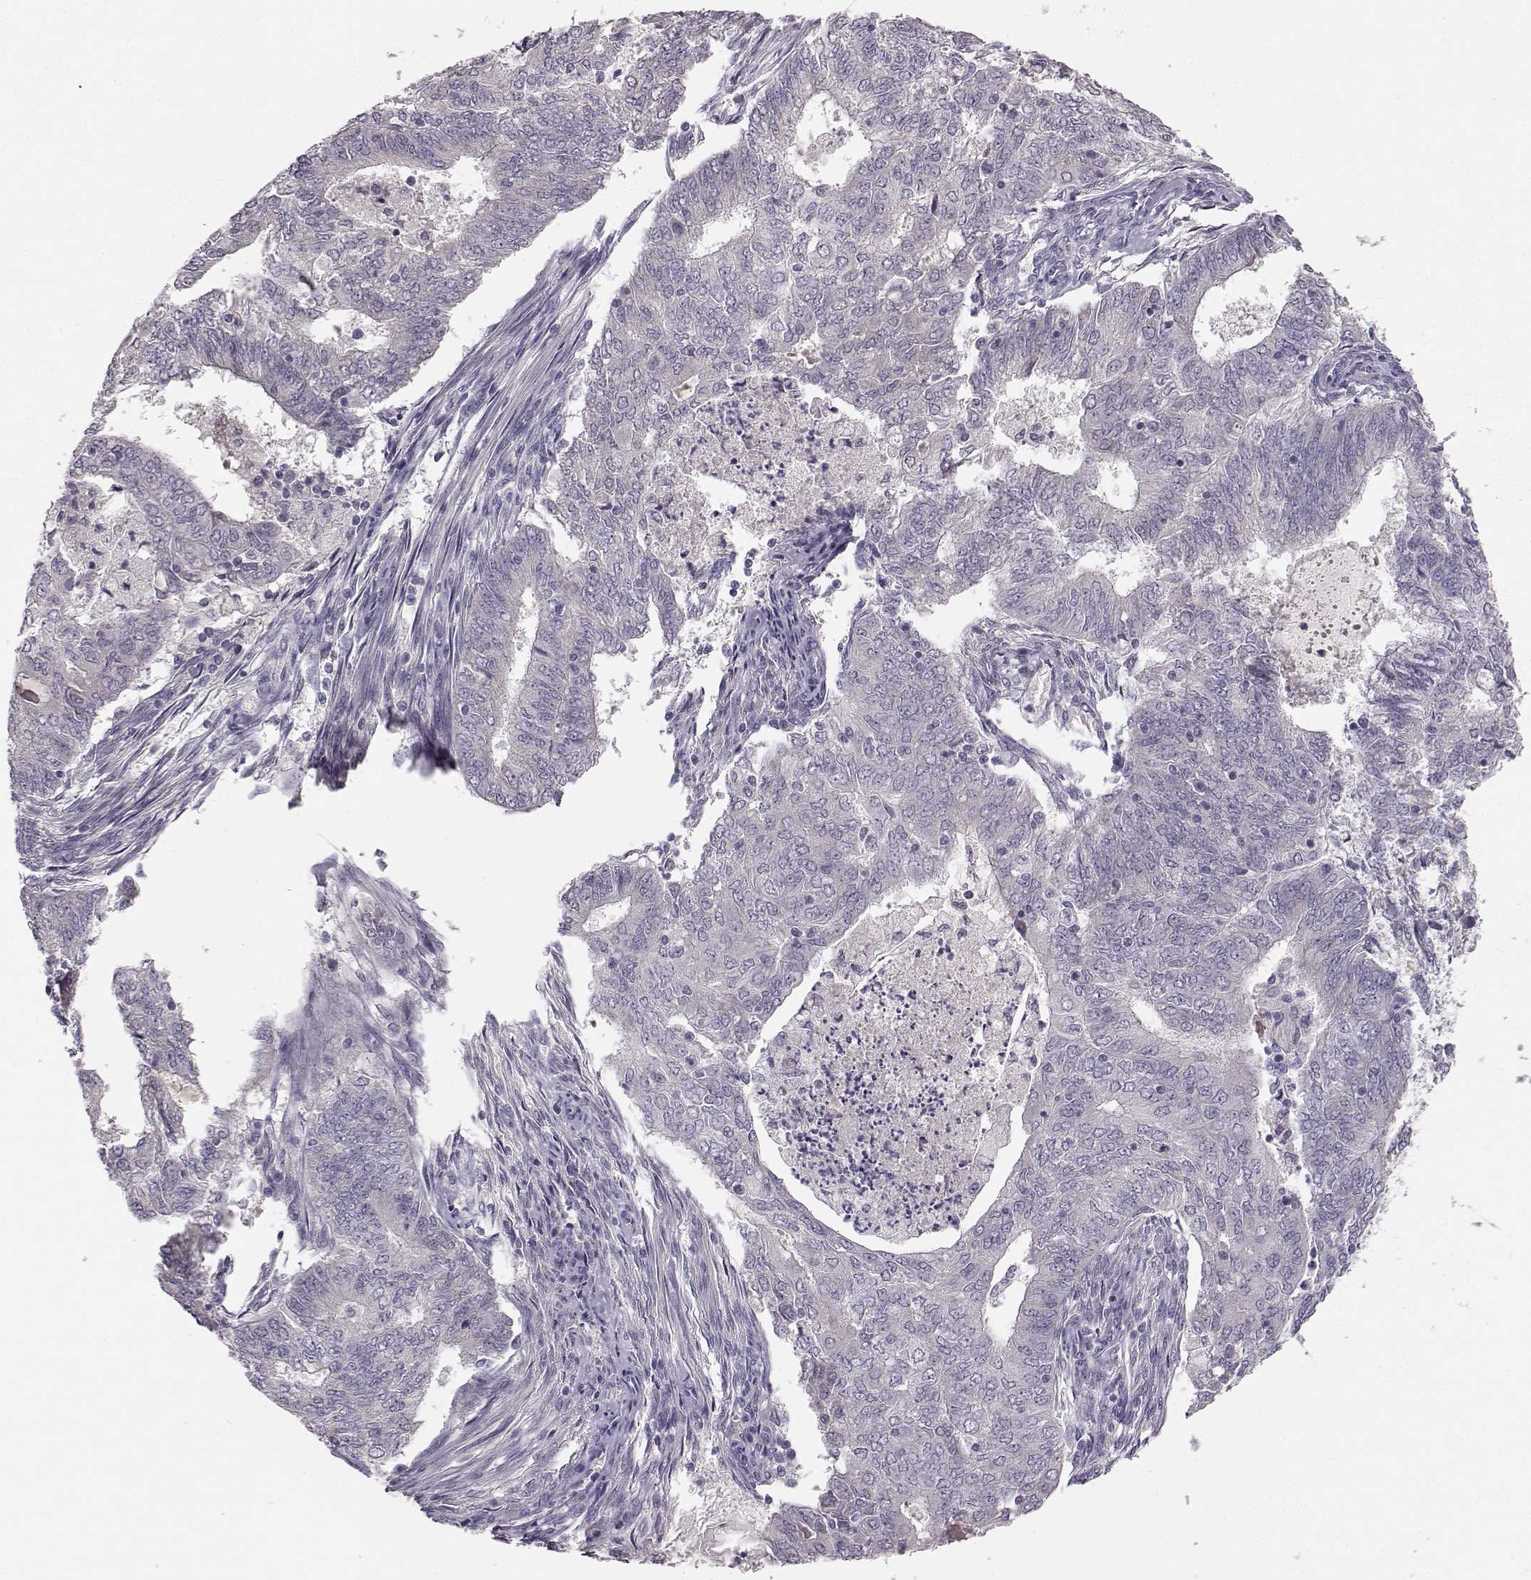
{"staining": {"intensity": "negative", "quantity": "none", "location": "none"}, "tissue": "endometrial cancer", "cell_type": "Tumor cells", "image_type": "cancer", "snomed": [{"axis": "morphology", "description": "Adenocarcinoma, NOS"}, {"axis": "topography", "description": "Endometrium"}], "caption": "Tumor cells show no significant positivity in endometrial cancer (adenocarcinoma).", "gene": "BFSP2", "patient": {"sex": "female", "age": 62}}